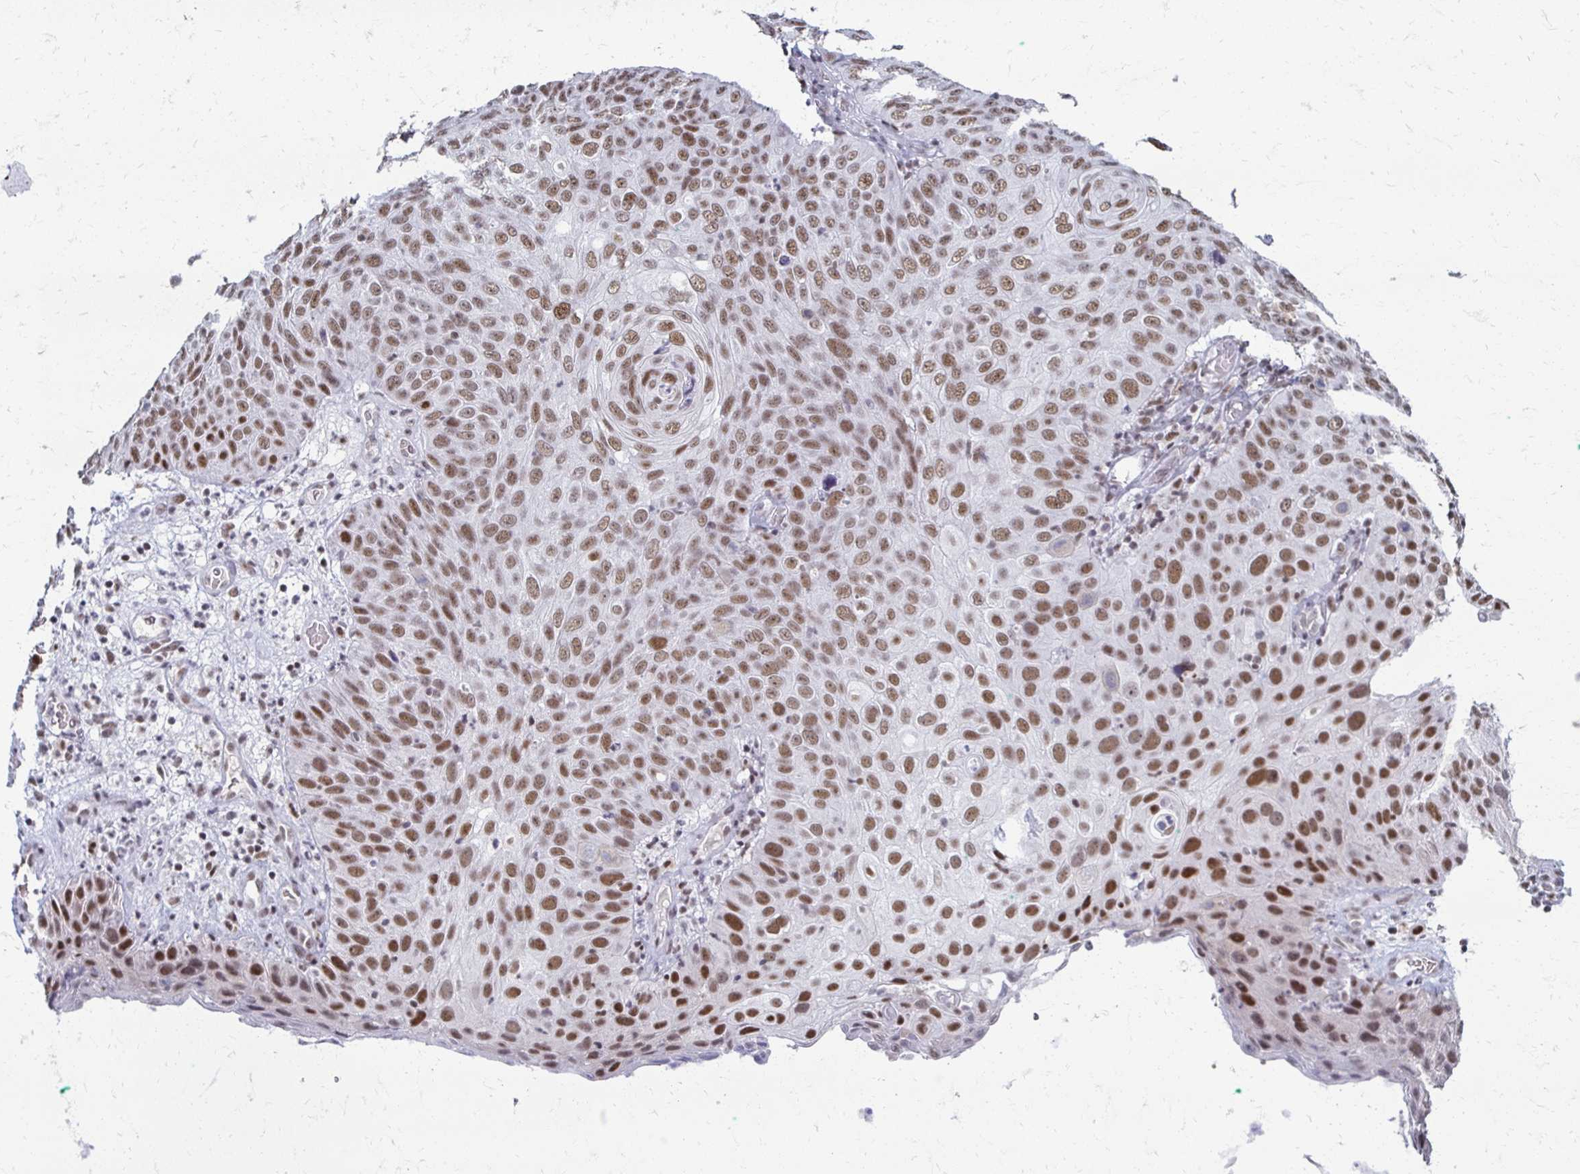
{"staining": {"intensity": "moderate", "quantity": ">75%", "location": "nuclear"}, "tissue": "skin cancer", "cell_type": "Tumor cells", "image_type": "cancer", "snomed": [{"axis": "morphology", "description": "Squamous cell carcinoma, NOS"}, {"axis": "topography", "description": "Skin"}], "caption": "Tumor cells show medium levels of moderate nuclear staining in about >75% of cells in human skin cancer (squamous cell carcinoma). The protein is stained brown, and the nuclei are stained in blue (DAB (3,3'-diaminobenzidine) IHC with brightfield microscopy, high magnification).", "gene": "IRF7", "patient": {"sex": "male", "age": 87}}